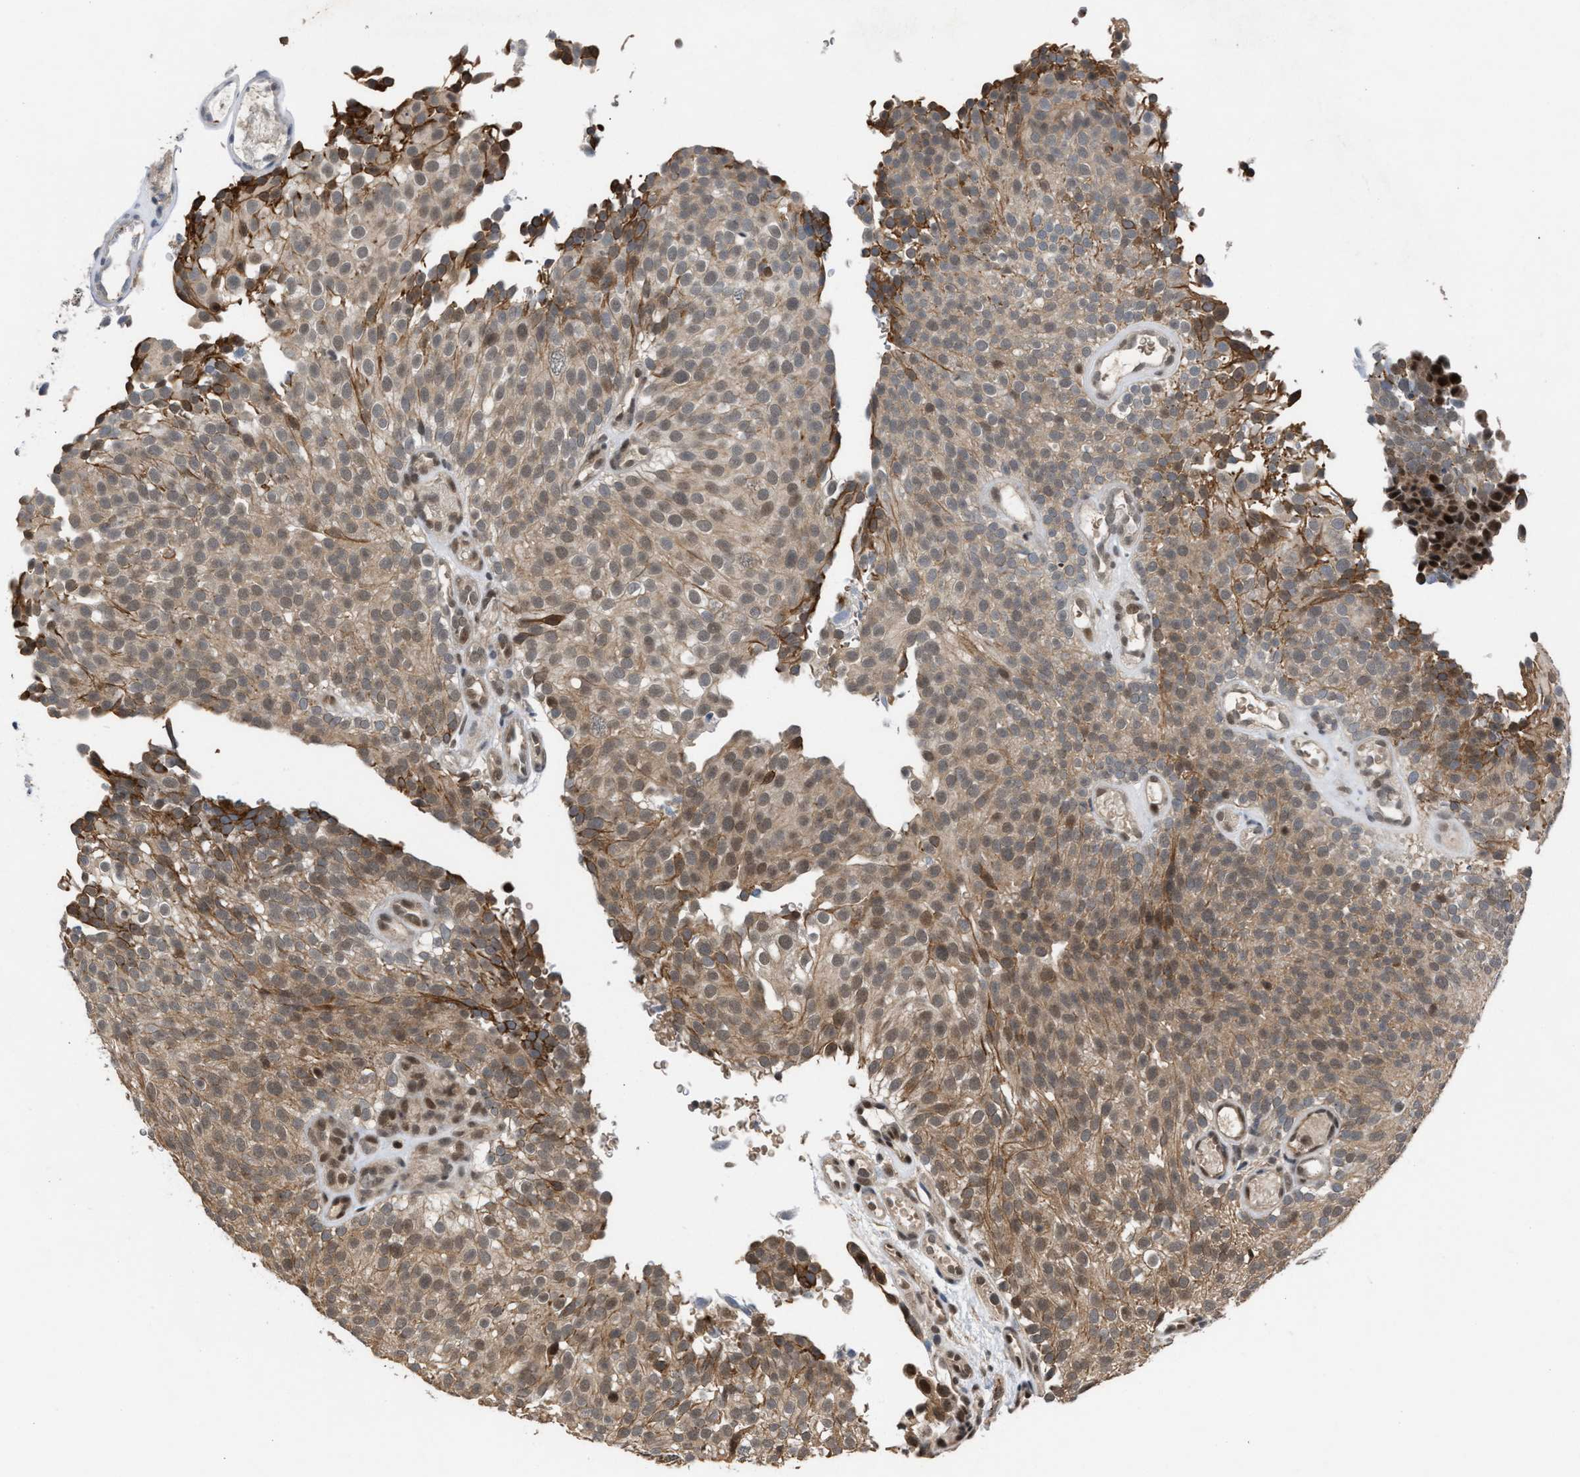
{"staining": {"intensity": "moderate", "quantity": ">75%", "location": "cytoplasmic/membranous,nuclear"}, "tissue": "urothelial cancer", "cell_type": "Tumor cells", "image_type": "cancer", "snomed": [{"axis": "morphology", "description": "Urothelial carcinoma, Low grade"}, {"axis": "topography", "description": "Urinary bladder"}], "caption": "Immunohistochemistry histopathology image of human urothelial cancer stained for a protein (brown), which shows medium levels of moderate cytoplasmic/membranous and nuclear expression in approximately >75% of tumor cells.", "gene": "C9orf78", "patient": {"sex": "male", "age": 78}}